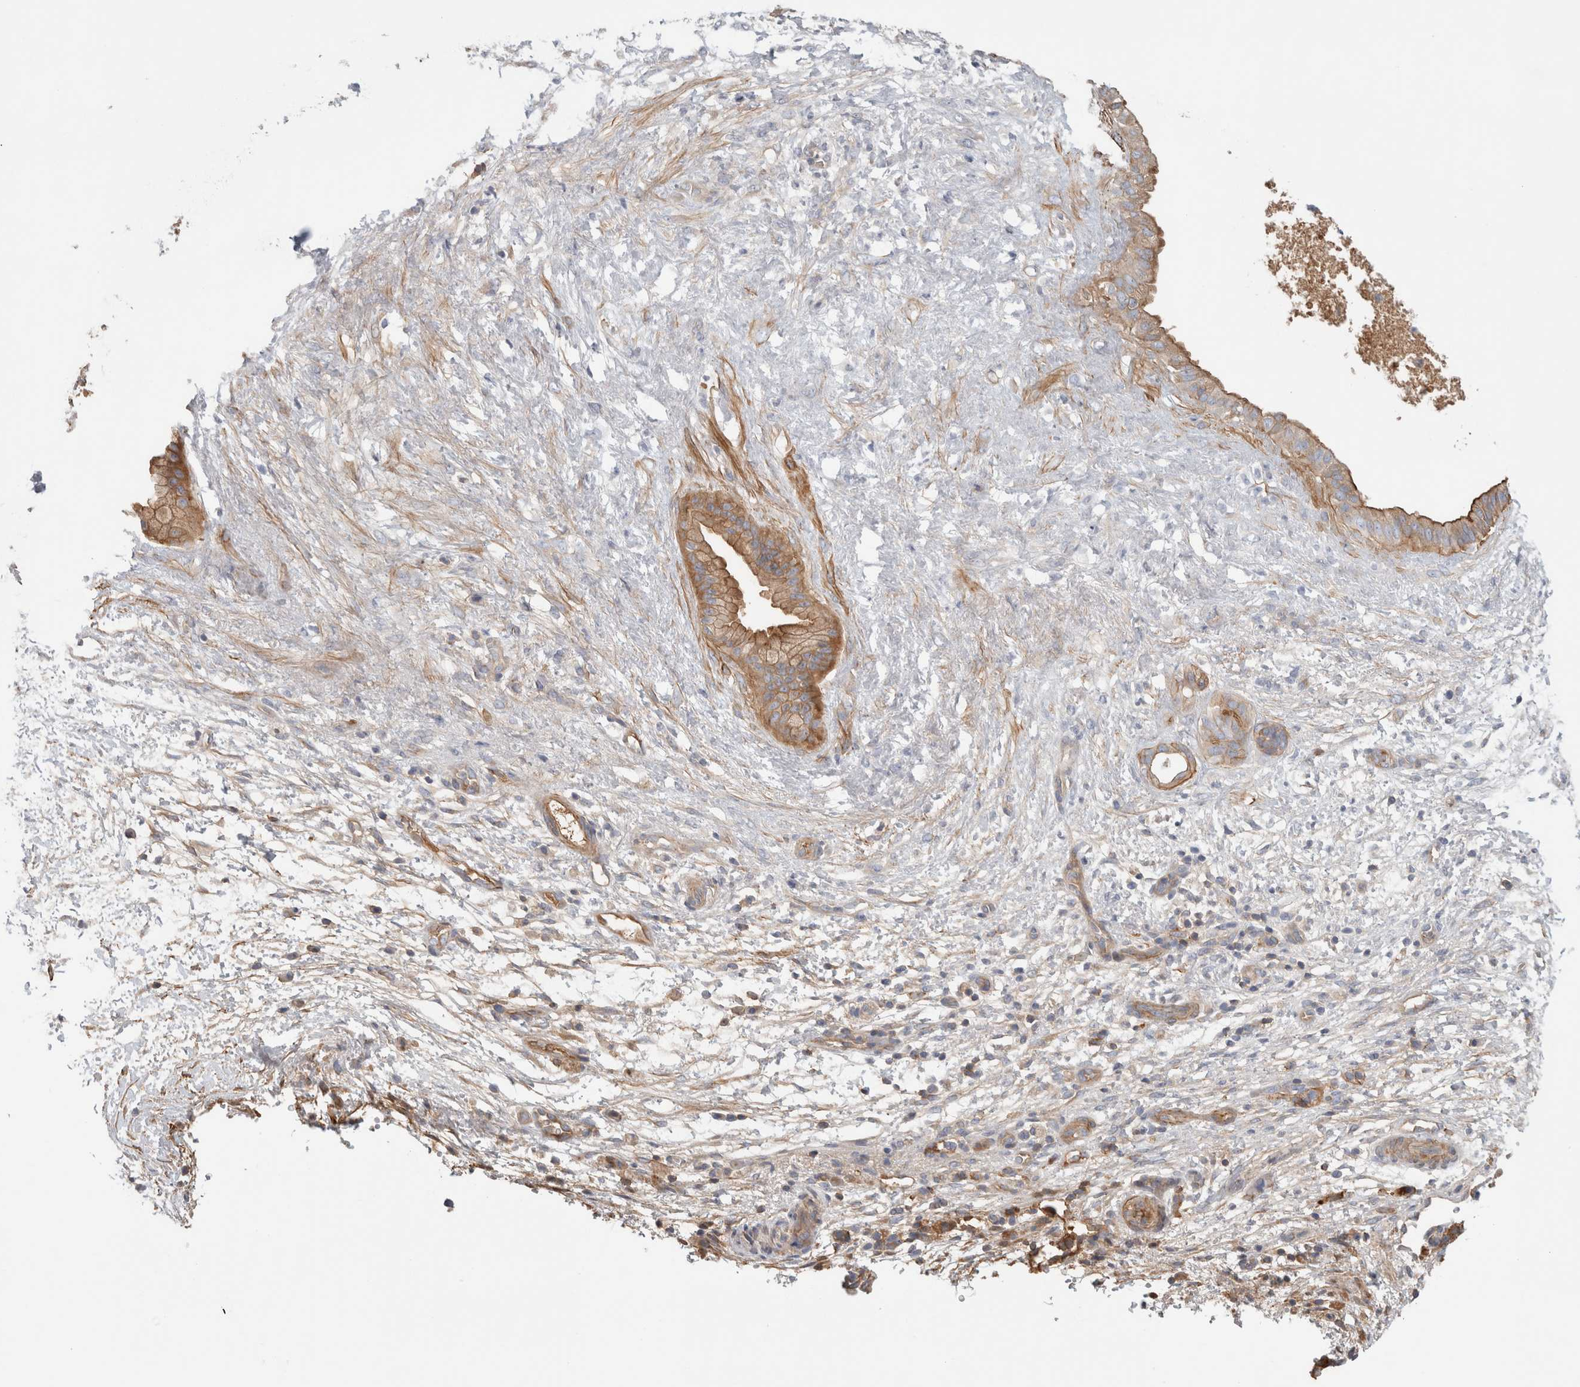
{"staining": {"intensity": "moderate", "quantity": ">75%", "location": "cytoplasmic/membranous"}, "tissue": "pancreatic cancer", "cell_type": "Tumor cells", "image_type": "cancer", "snomed": [{"axis": "morphology", "description": "Adenocarcinoma, NOS"}, {"axis": "topography", "description": "Pancreas"}], "caption": "Tumor cells demonstrate medium levels of moderate cytoplasmic/membranous positivity in about >75% of cells in human adenocarcinoma (pancreatic).", "gene": "CFI", "patient": {"sex": "female", "age": 78}}